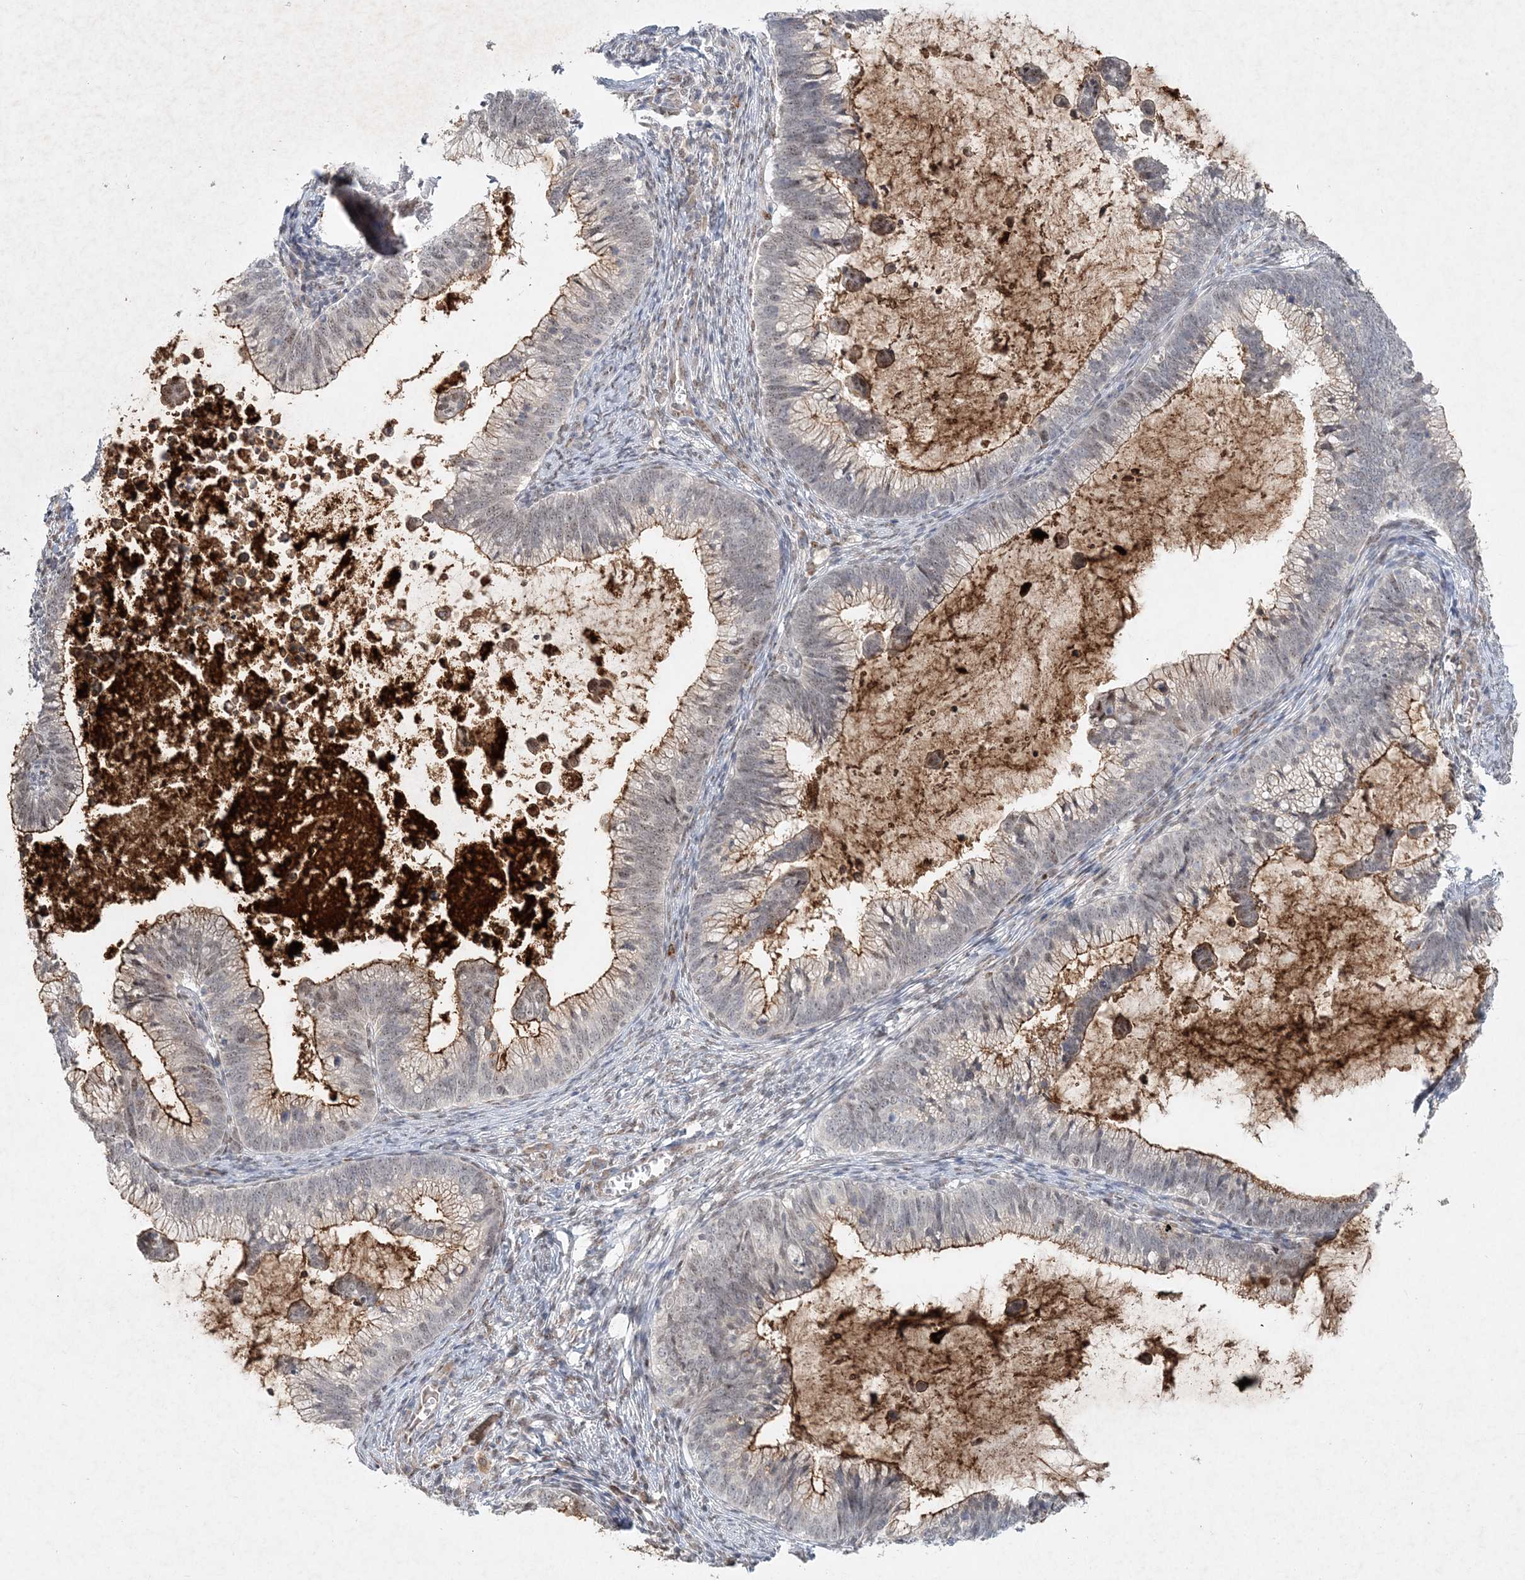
{"staining": {"intensity": "moderate", "quantity": "<25%", "location": "cytoplasmic/membranous,nuclear"}, "tissue": "cervical cancer", "cell_type": "Tumor cells", "image_type": "cancer", "snomed": [{"axis": "morphology", "description": "Adenocarcinoma, NOS"}, {"axis": "topography", "description": "Cervix"}], "caption": "Brown immunohistochemical staining in cervical adenocarcinoma exhibits moderate cytoplasmic/membranous and nuclear staining in approximately <25% of tumor cells.", "gene": "GIN1", "patient": {"sex": "female", "age": 36}}